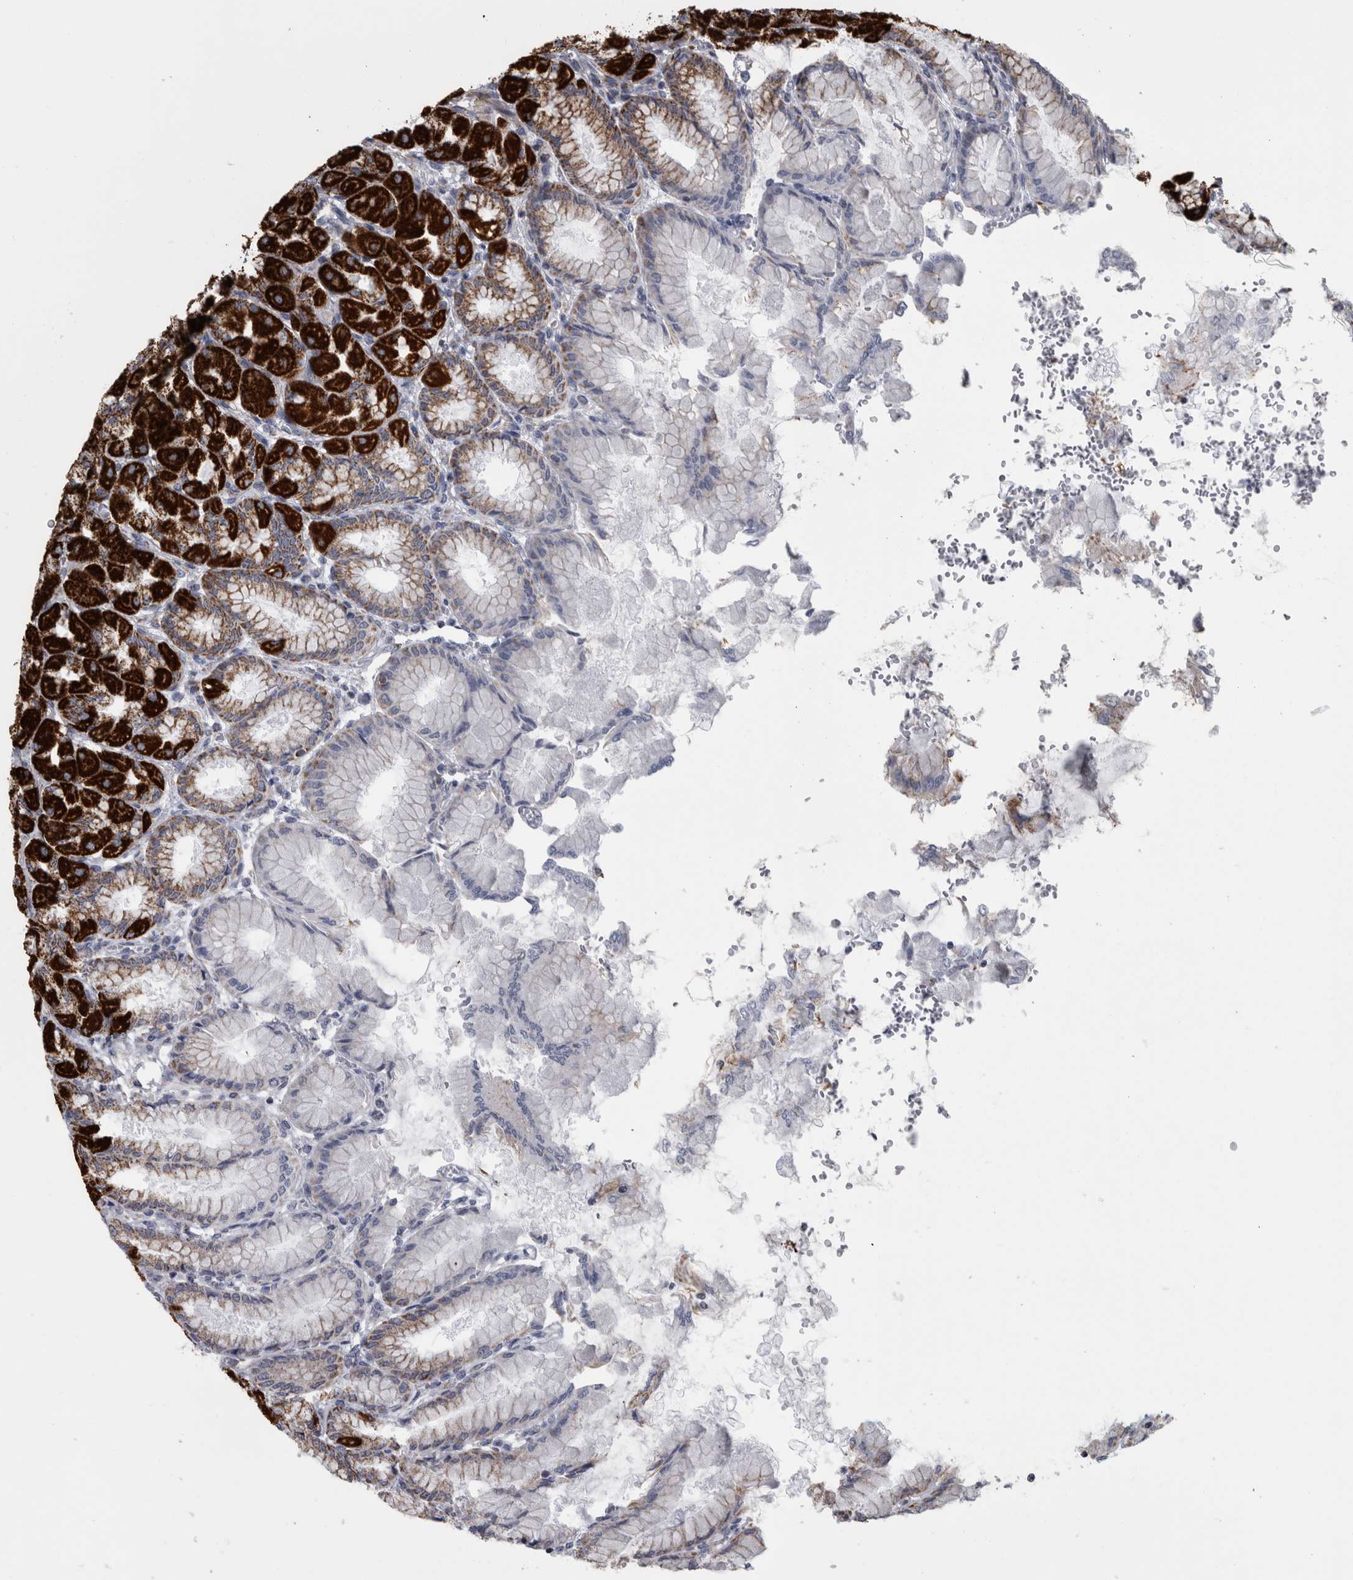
{"staining": {"intensity": "strong", "quantity": "25%-75%", "location": "cytoplasmic/membranous"}, "tissue": "stomach", "cell_type": "Glandular cells", "image_type": "normal", "snomed": [{"axis": "morphology", "description": "Normal tissue, NOS"}, {"axis": "topography", "description": "Stomach, upper"}], "caption": "Protein staining by immunohistochemistry exhibits strong cytoplasmic/membranous staining in about 25%-75% of glandular cells in unremarkable stomach.", "gene": "DBT", "patient": {"sex": "female", "age": 56}}